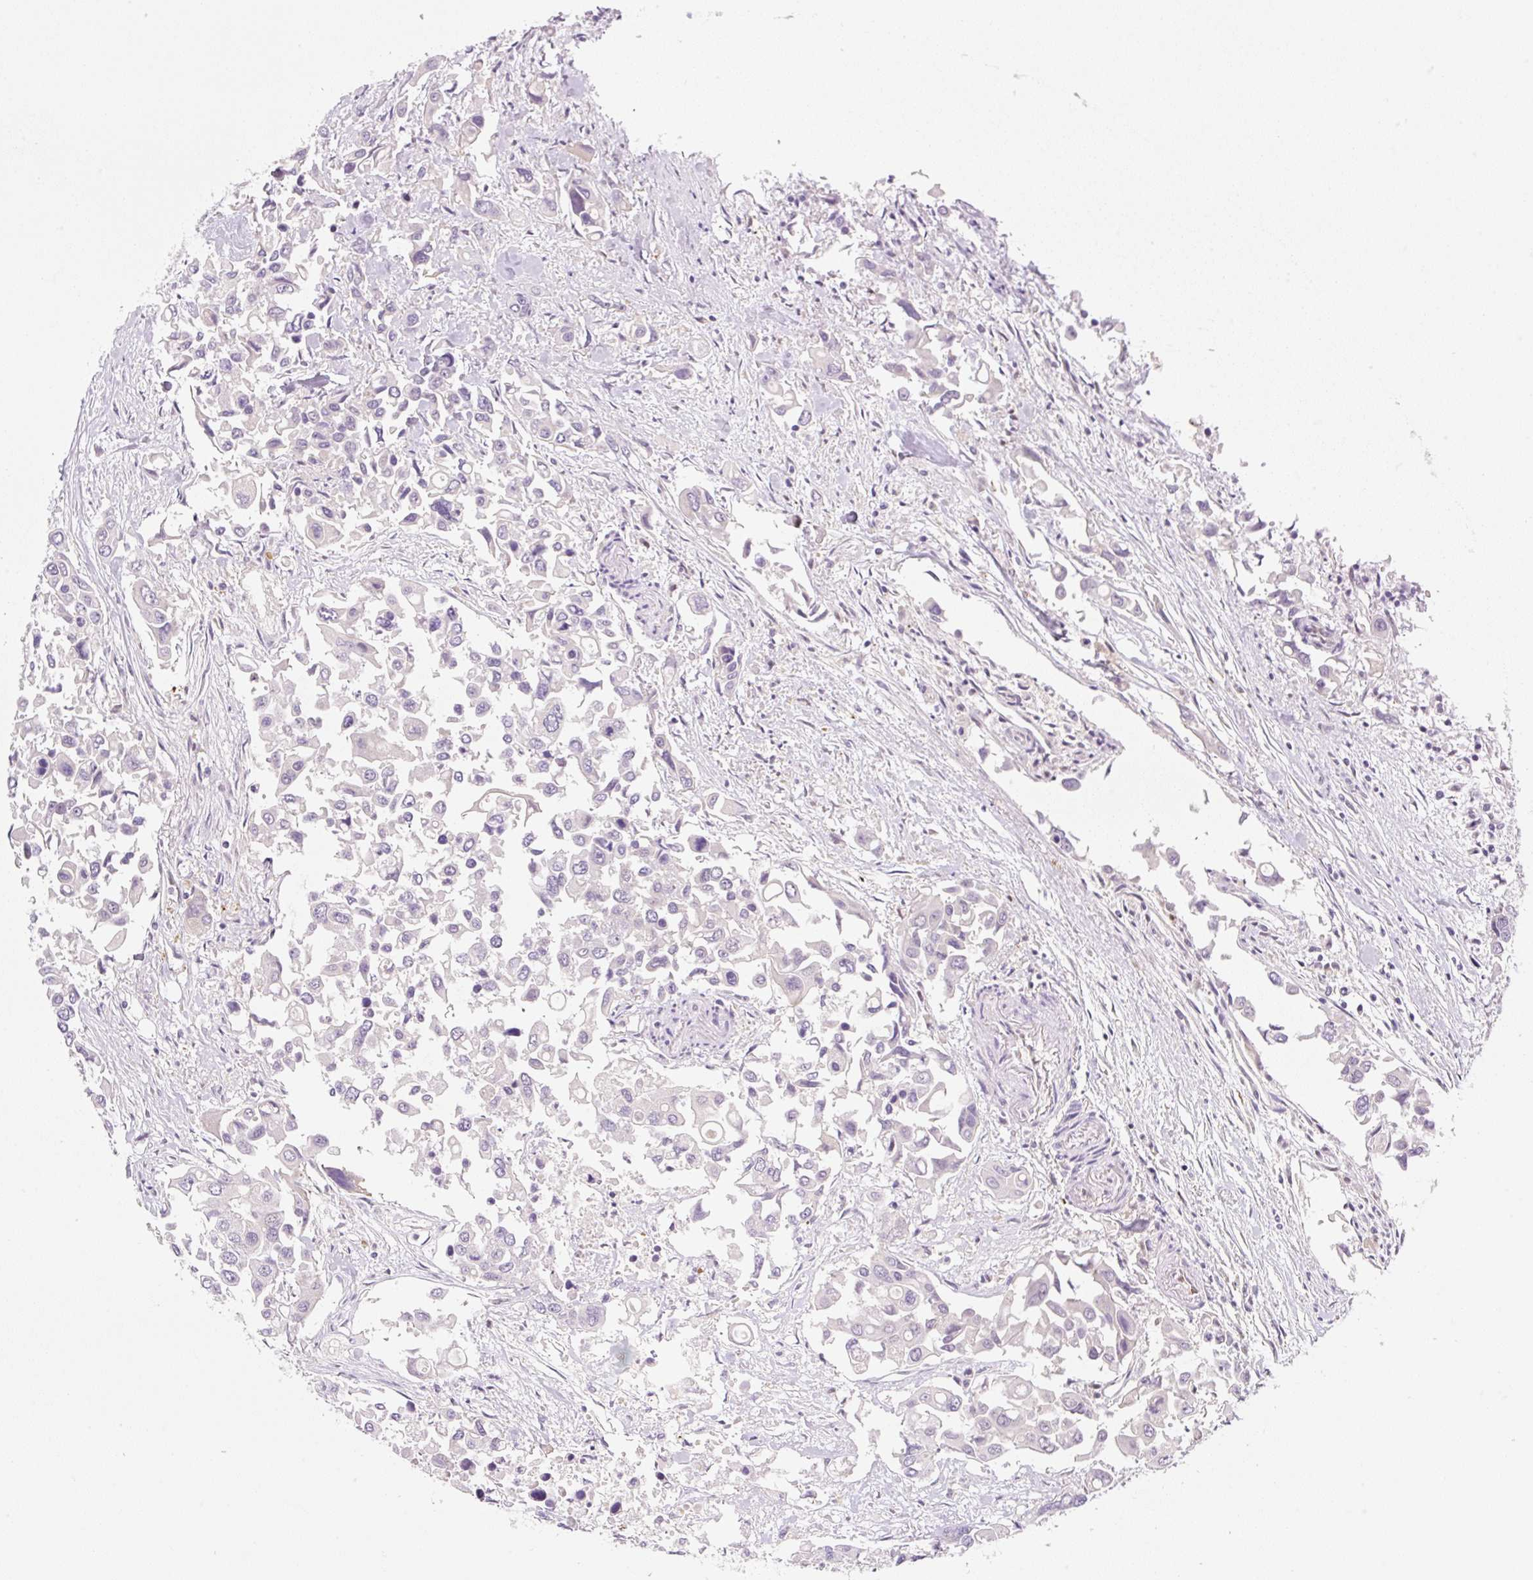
{"staining": {"intensity": "negative", "quantity": "none", "location": "none"}, "tissue": "colorectal cancer", "cell_type": "Tumor cells", "image_type": "cancer", "snomed": [{"axis": "morphology", "description": "Adenocarcinoma, NOS"}, {"axis": "topography", "description": "Colon"}], "caption": "High magnification brightfield microscopy of colorectal adenocarcinoma stained with DAB (3,3'-diaminobenzidine) (brown) and counterstained with hematoxylin (blue): tumor cells show no significant positivity. (IHC, brightfield microscopy, high magnification).", "gene": "OMA1", "patient": {"sex": "male", "age": 77}}